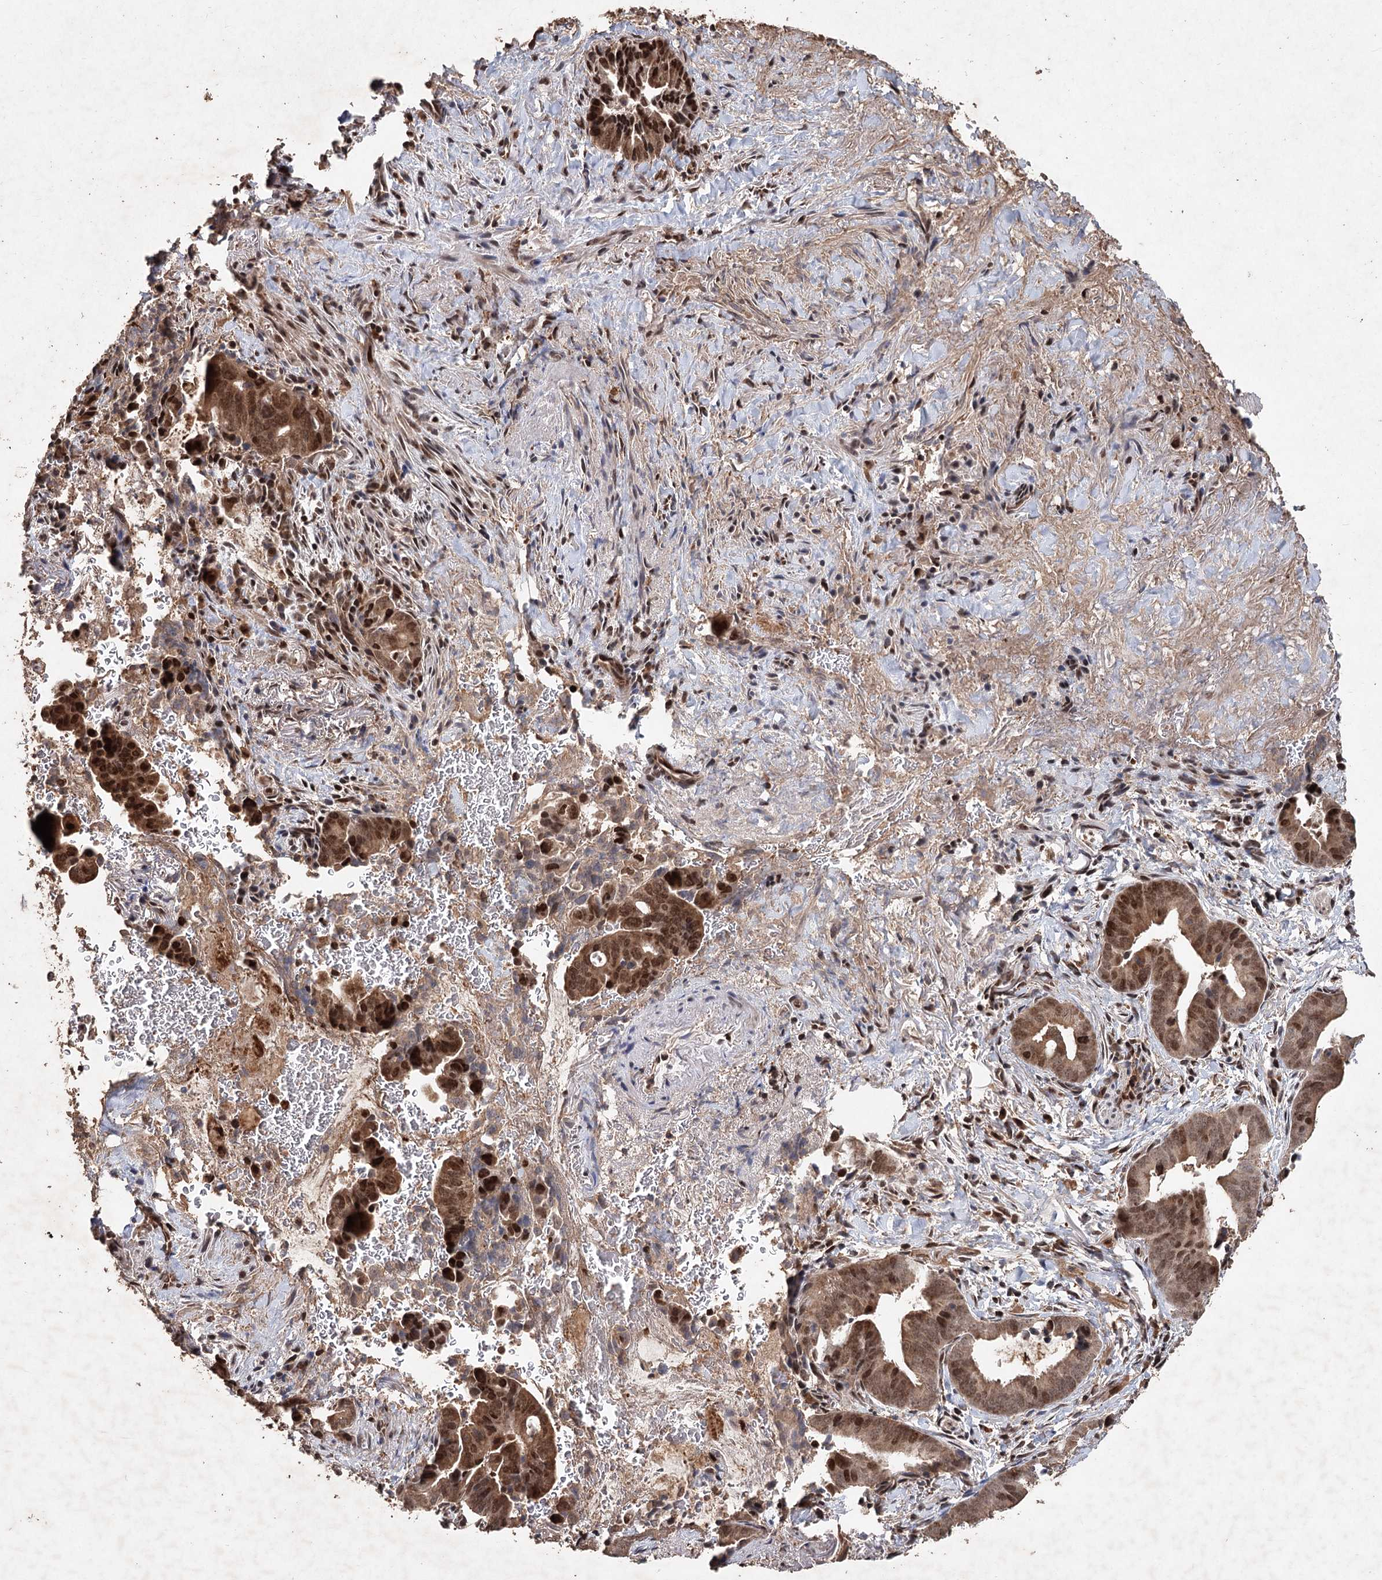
{"staining": {"intensity": "moderate", "quantity": ">75%", "location": "cytoplasmic/membranous,nuclear"}, "tissue": "pancreatic cancer", "cell_type": "Tumor cells", "image_type": "cancer", "snomed": [{"axis": "morphology", "description": "Adenocarcinoma, NOS"}, {"axis": "topography", "description": "Pancreas"}], "caption": "Tumor cells display medium levels of moderate cytoplasmic/membranous and nuclear staining in about >75% of cells in human pancreatic cancer (adenocarcinoma).", "gene": "FBXO7", "patient": {"sex": "female", "age": 63}}